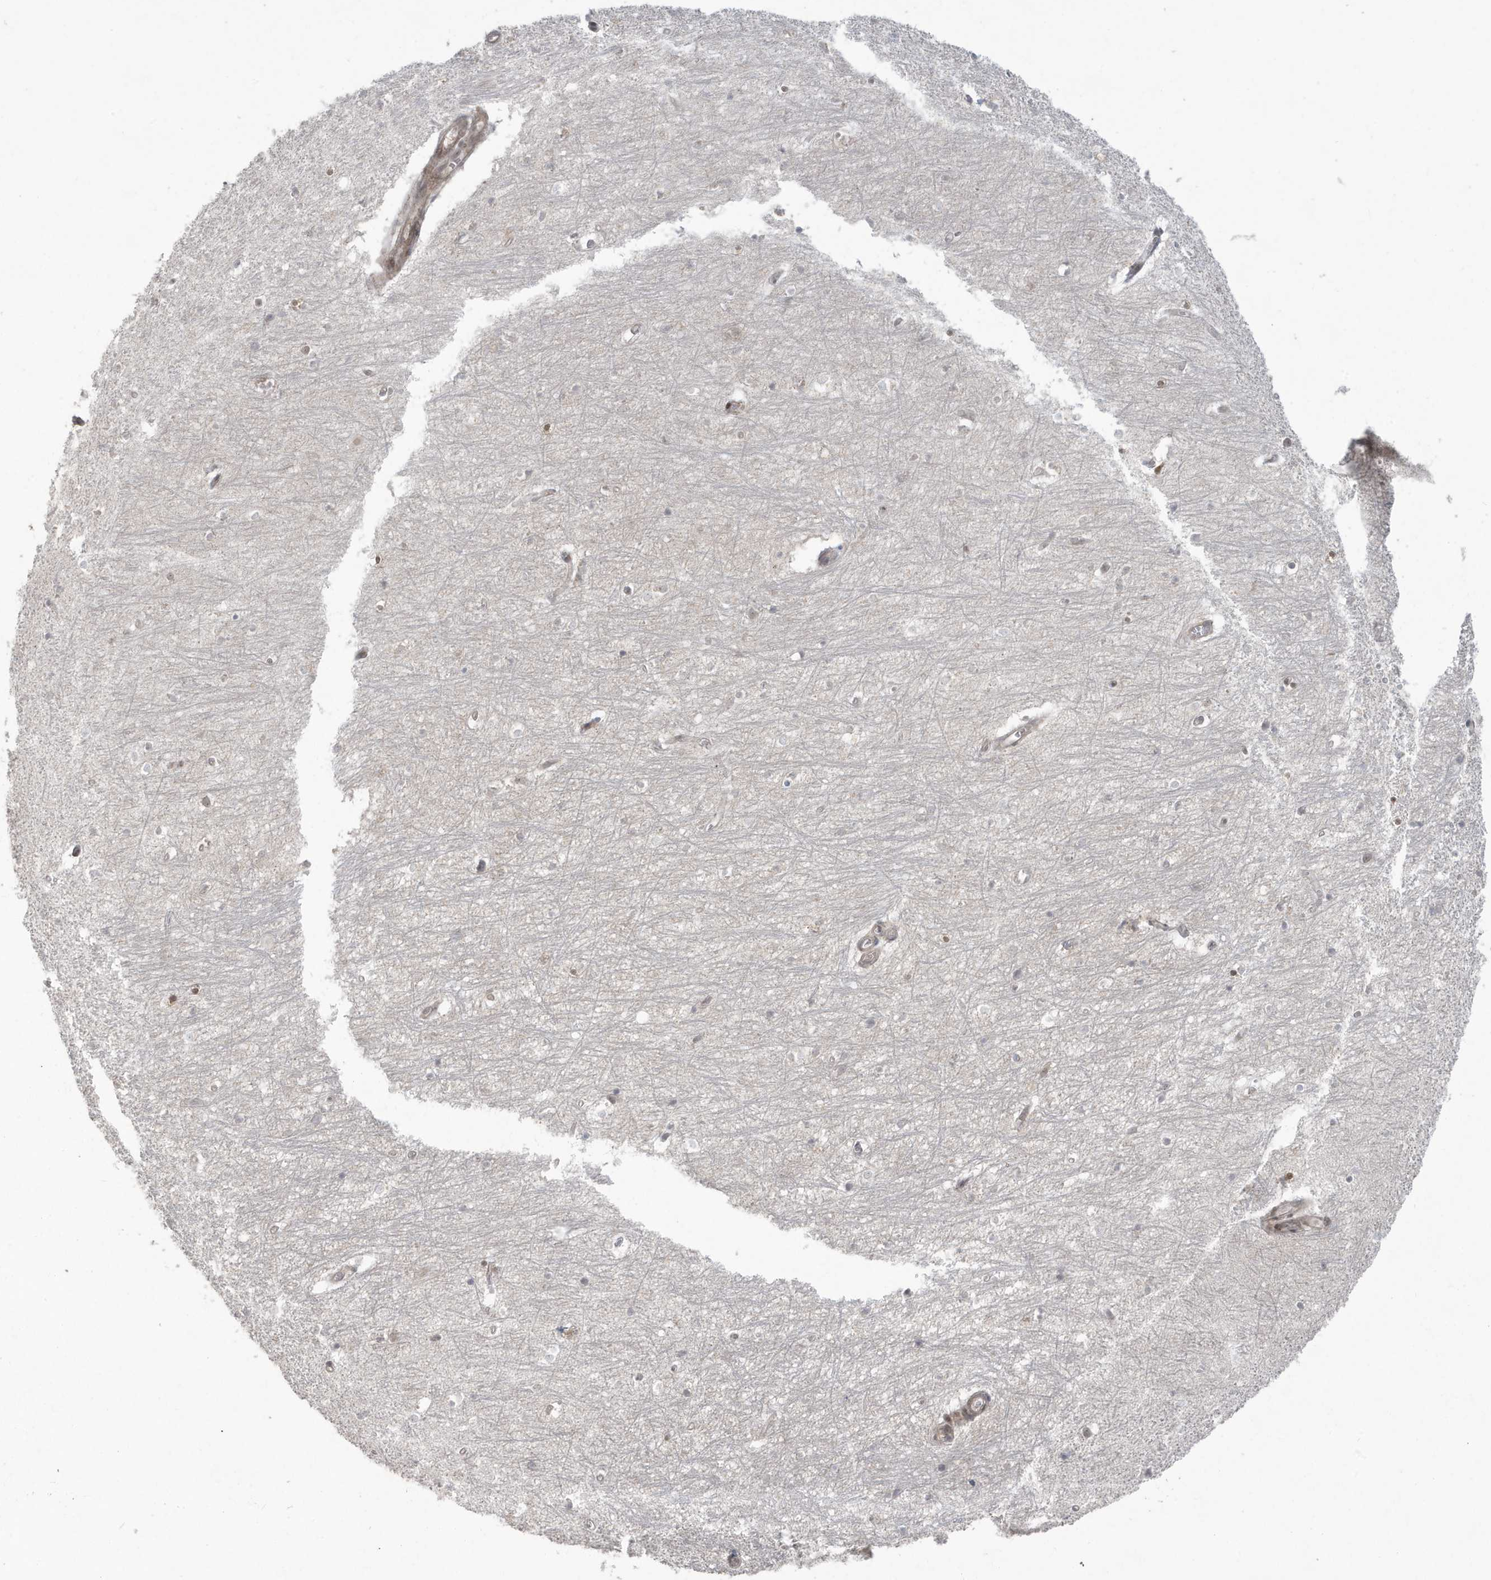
{"staining": {"intensity": "negative", "quantity": "none", "location": "none"}, "tissue": "hippocampus", "cell_type": "Glial cells", "image_type": "normal", "snomed": [{"axis": "morphology", "description": "Normal tissue, NOS"}, {"axis": "topography", "description": "Hippocampus"}], "caption": "Immunohistochemistry (IHC) photomicrograph of benign hippocampus stained for a protein (brown), which displays no expression in glial cells. (DAB (3,3'-diaminobenzidine) immunohistochemistry visualized using brightfield microscopy, high magnification).", "gene": "C1orf52", "patient": {"sex": "female", "age": 64}}